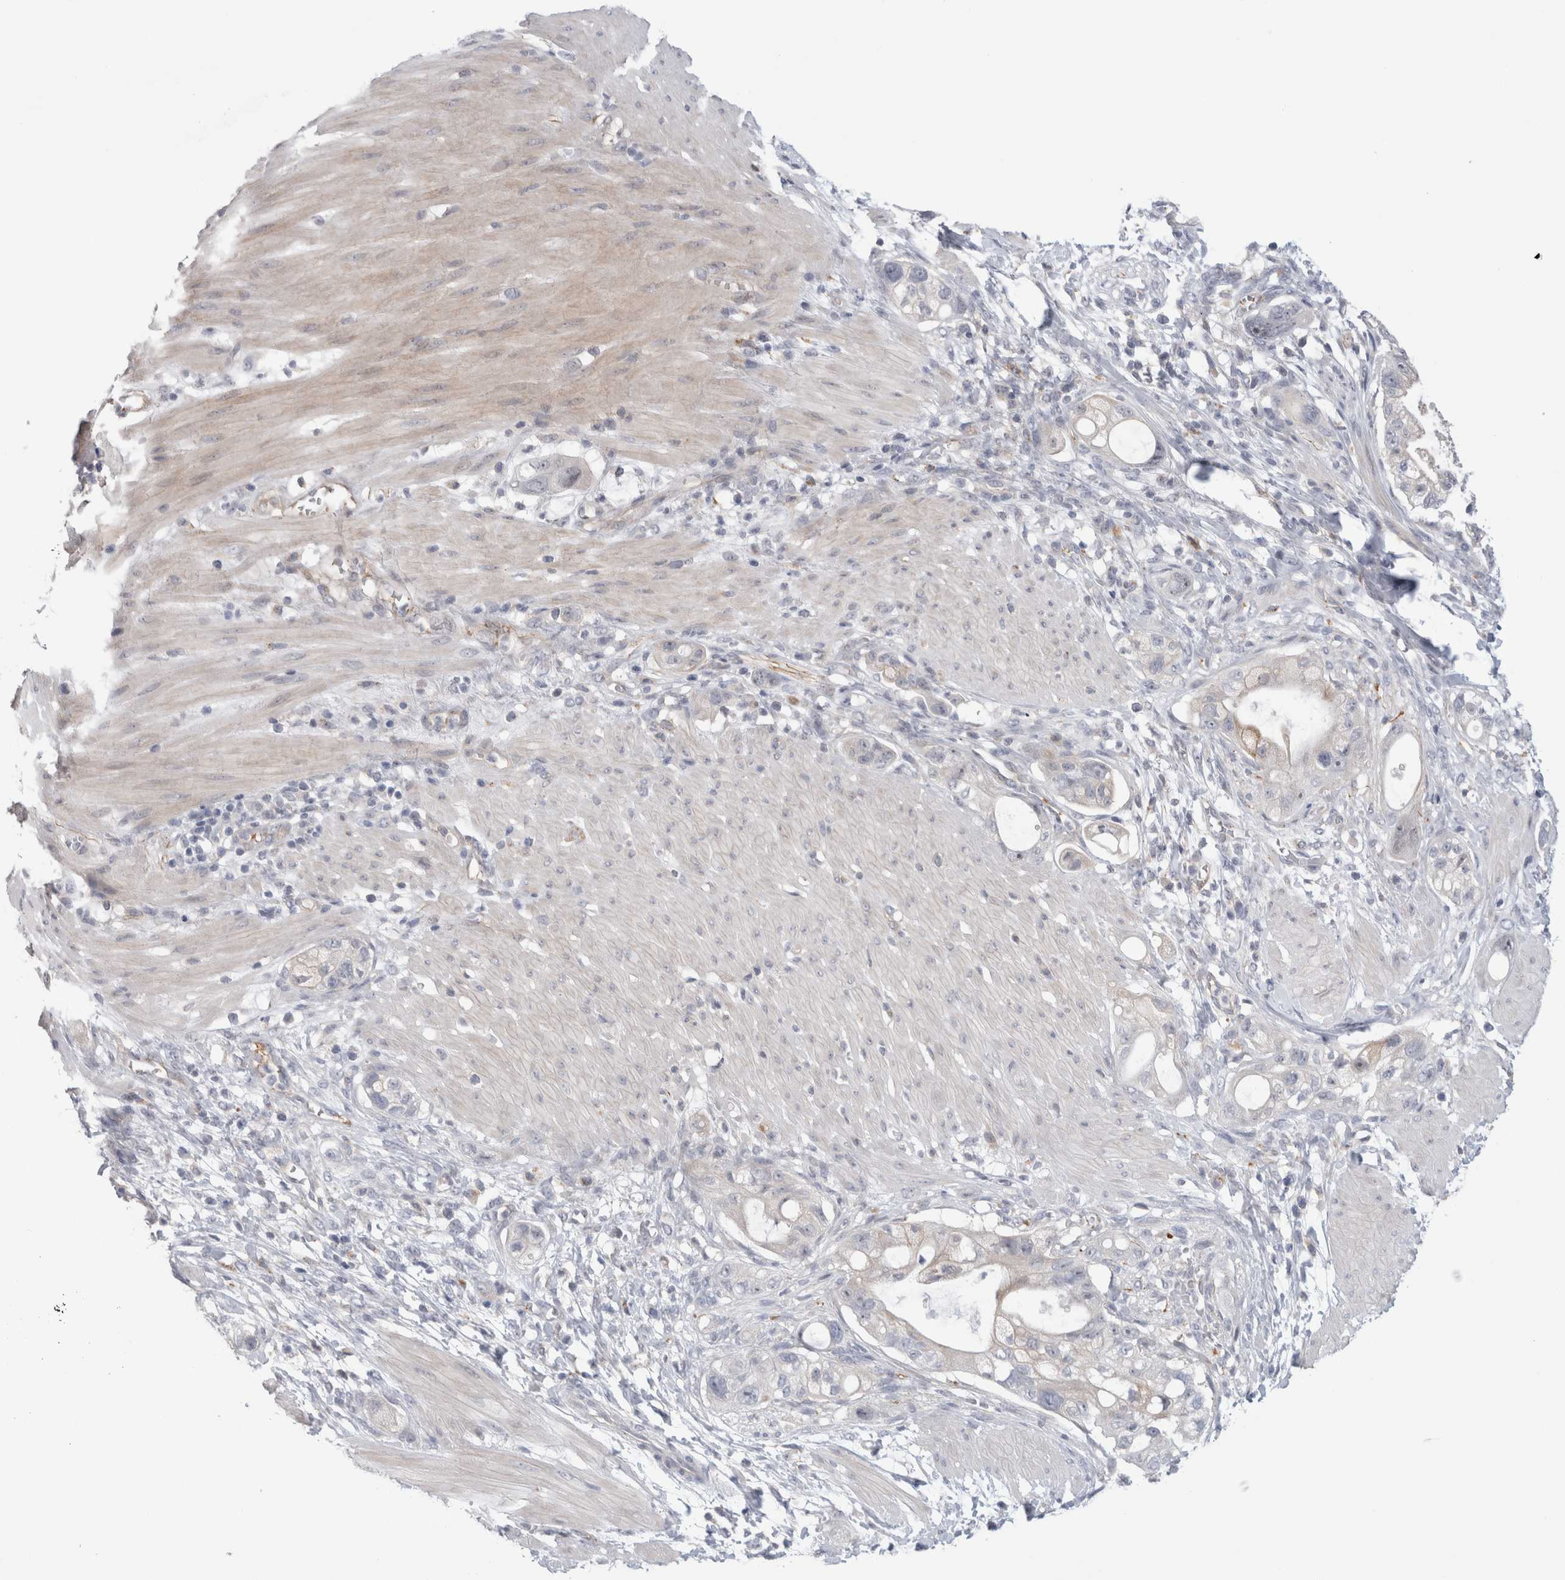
{"staining": {"intensity": "negative", "quantity": "none", "location": "none"}, "tissue": "stomach cancer", "cell_type": "Tumor cells", "image_type": "cancer", "snomed": [{"axis": "morphology", "description": "Adenocarcinoma, NOS"}, {"axis": "topography", "description": "Stomach"}, {"axis": "topography", "description": "Stomach, lower"}], "caption": "Tumor cells are negative for brown protein staining in stomach adenocarcinoma.", "gene": "ANKMY1", "patient": {"sex": "female", "age": 48}}